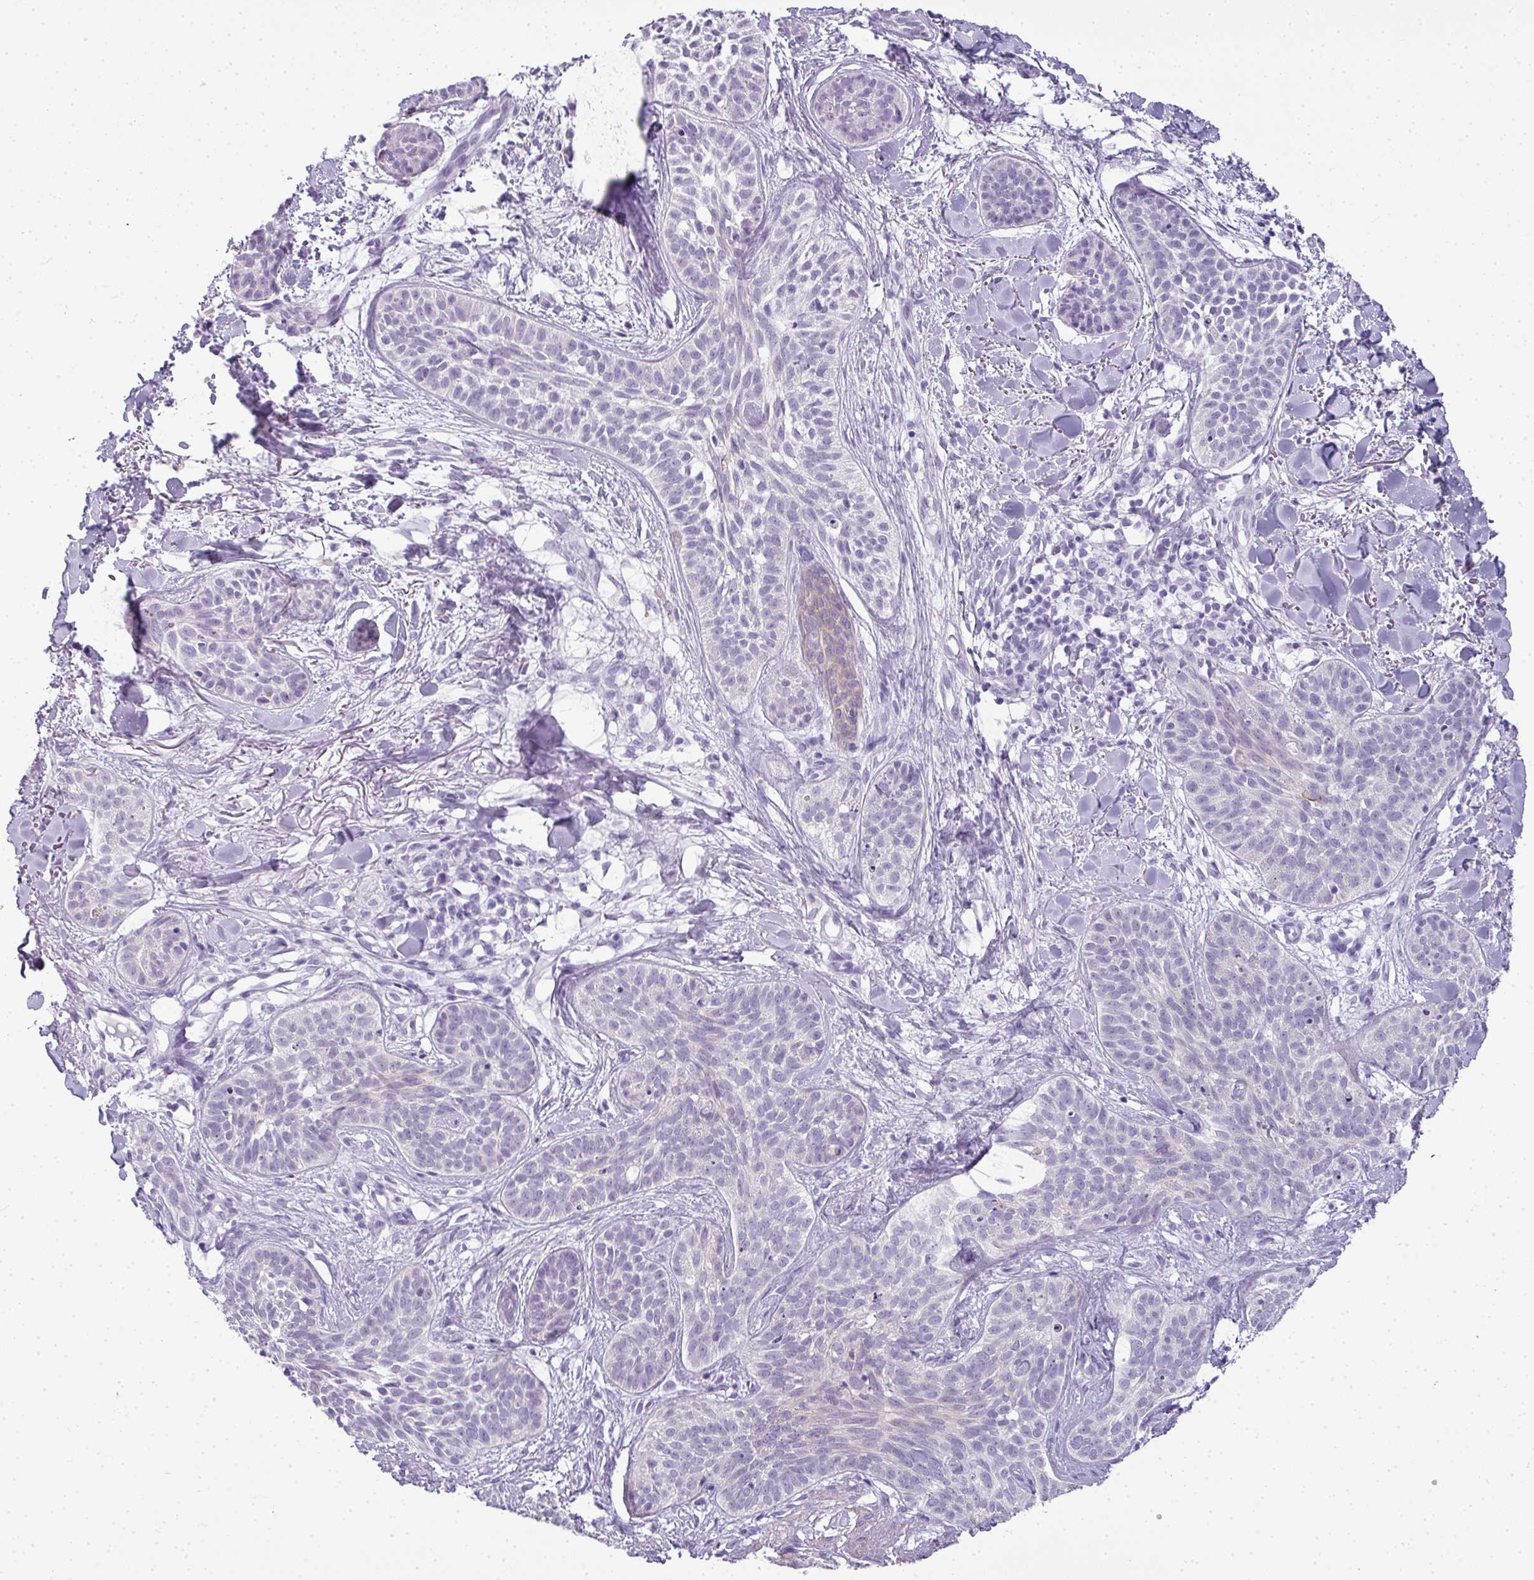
{"staining": {"intensity": "negative", "quantity": "none", "location": "none"}, "tissue": "skin cancer", "cell_type": "Tumor cells", "image_type": "cancer", "snomed": [{"axis": "morphology", "description": "Basal cell carcinoma"}, {"axis": "topography", "description": "Skin"}], "caption": "IHC photomicrograph of neoplastic tissue: skin cancer (basal cell carcinoma) stained with DAB shows no significant protein positivity in tumor cells.", "gene": "RBMY1F", "patient": {"sex": "male", "age": 52}}